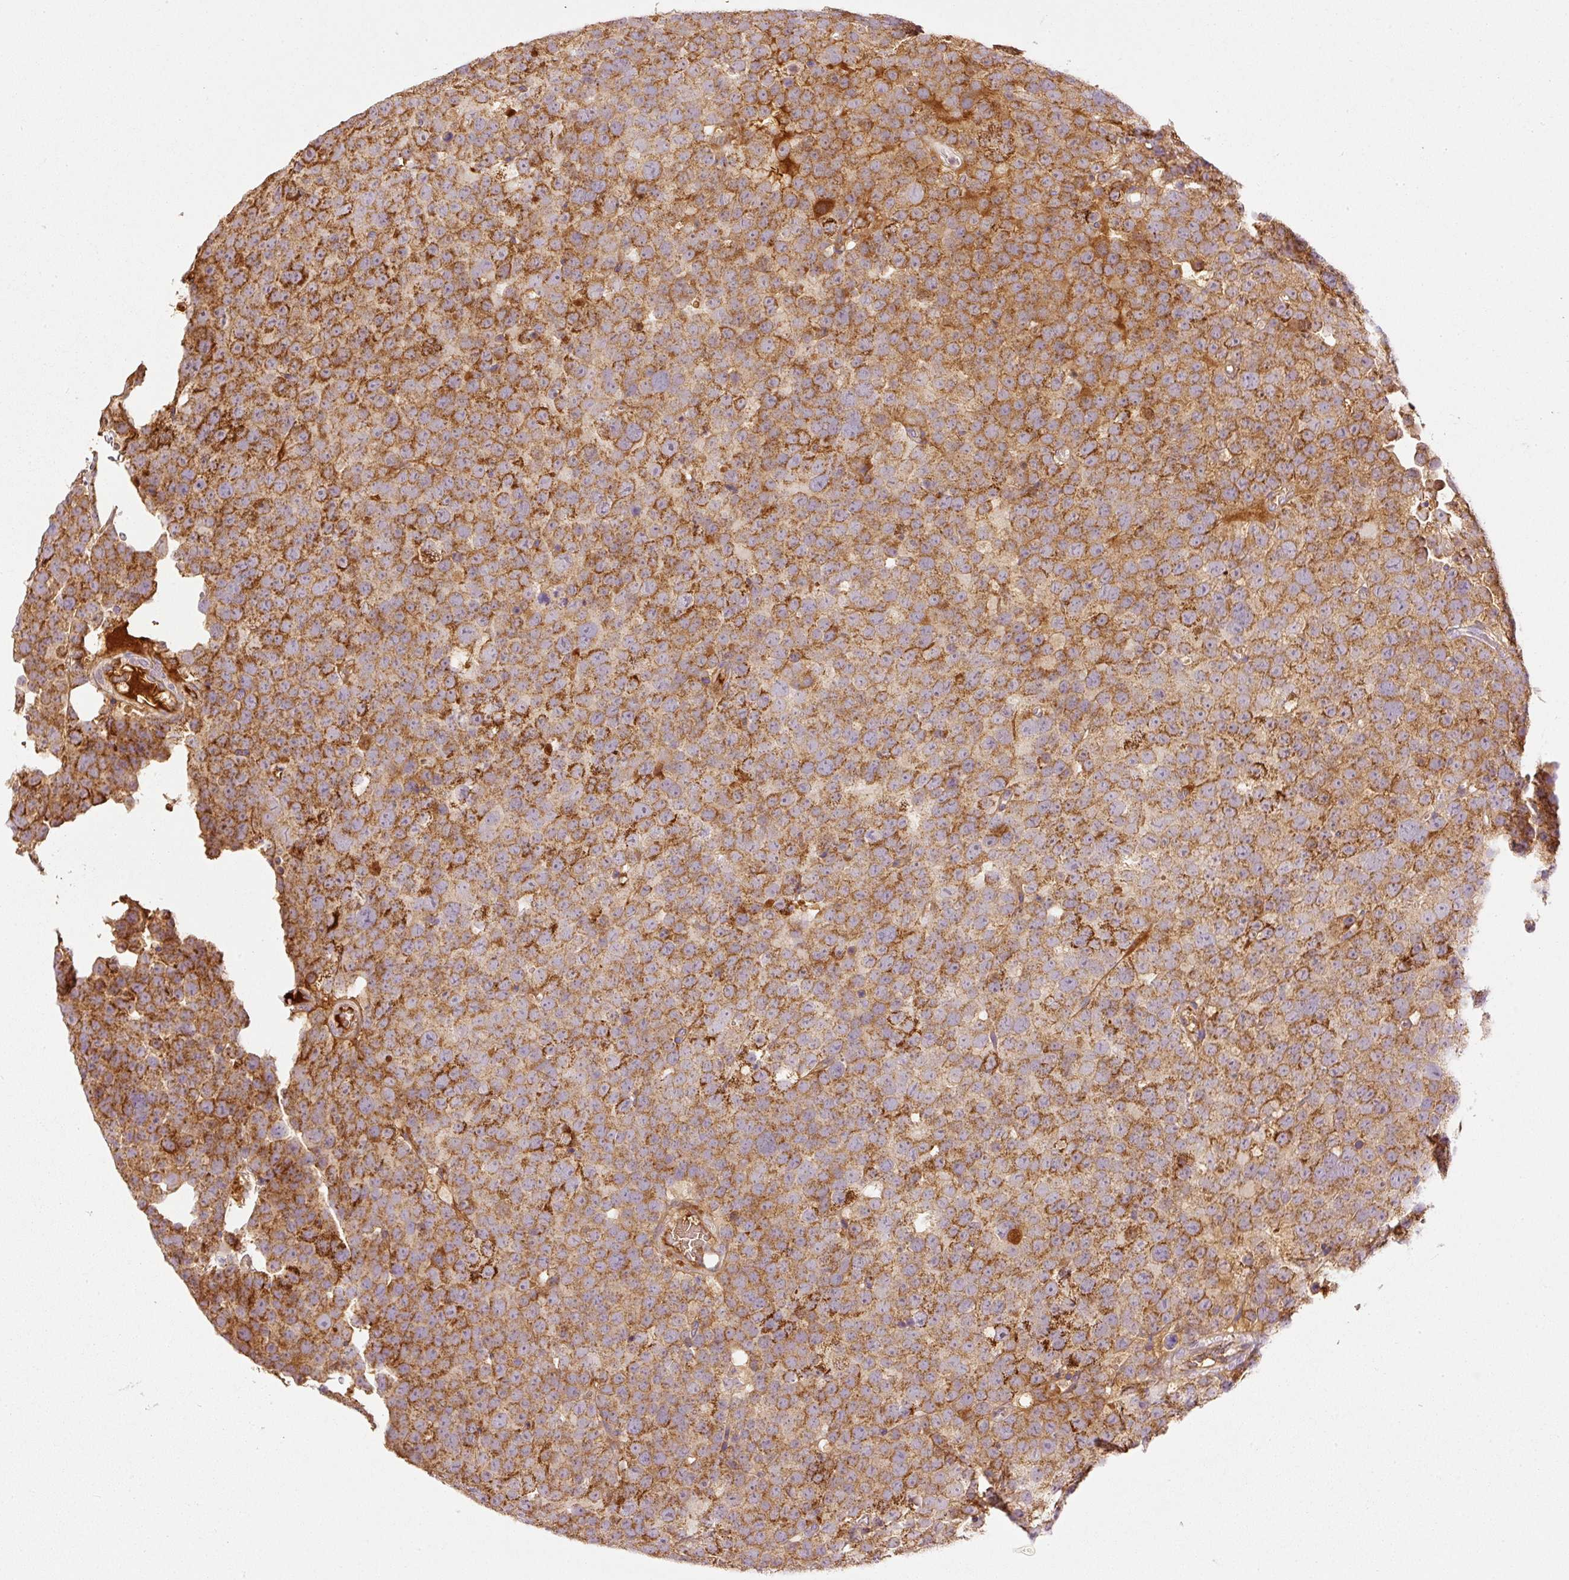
{"staining": {"intensity": "strong", "quantity": ">75%", "location": "cytoplasmic/membranous"}, "tissue": "testis cancer", "cell_type": "Tumor cells", "image_type": "cancer", "snomed": [{"axis": "morphology", "description": "Seminoma, NOS"}, {"axis": "topography", "description": "Testis"}], "caption": "This is a histology image of IHC staining of testis cancer (seminoma), which shows strong expression in the cytoplasmic/membranous of tumor cells.", "gene": "SERPING1", "patient": {"sex": "male", "age": 71}}